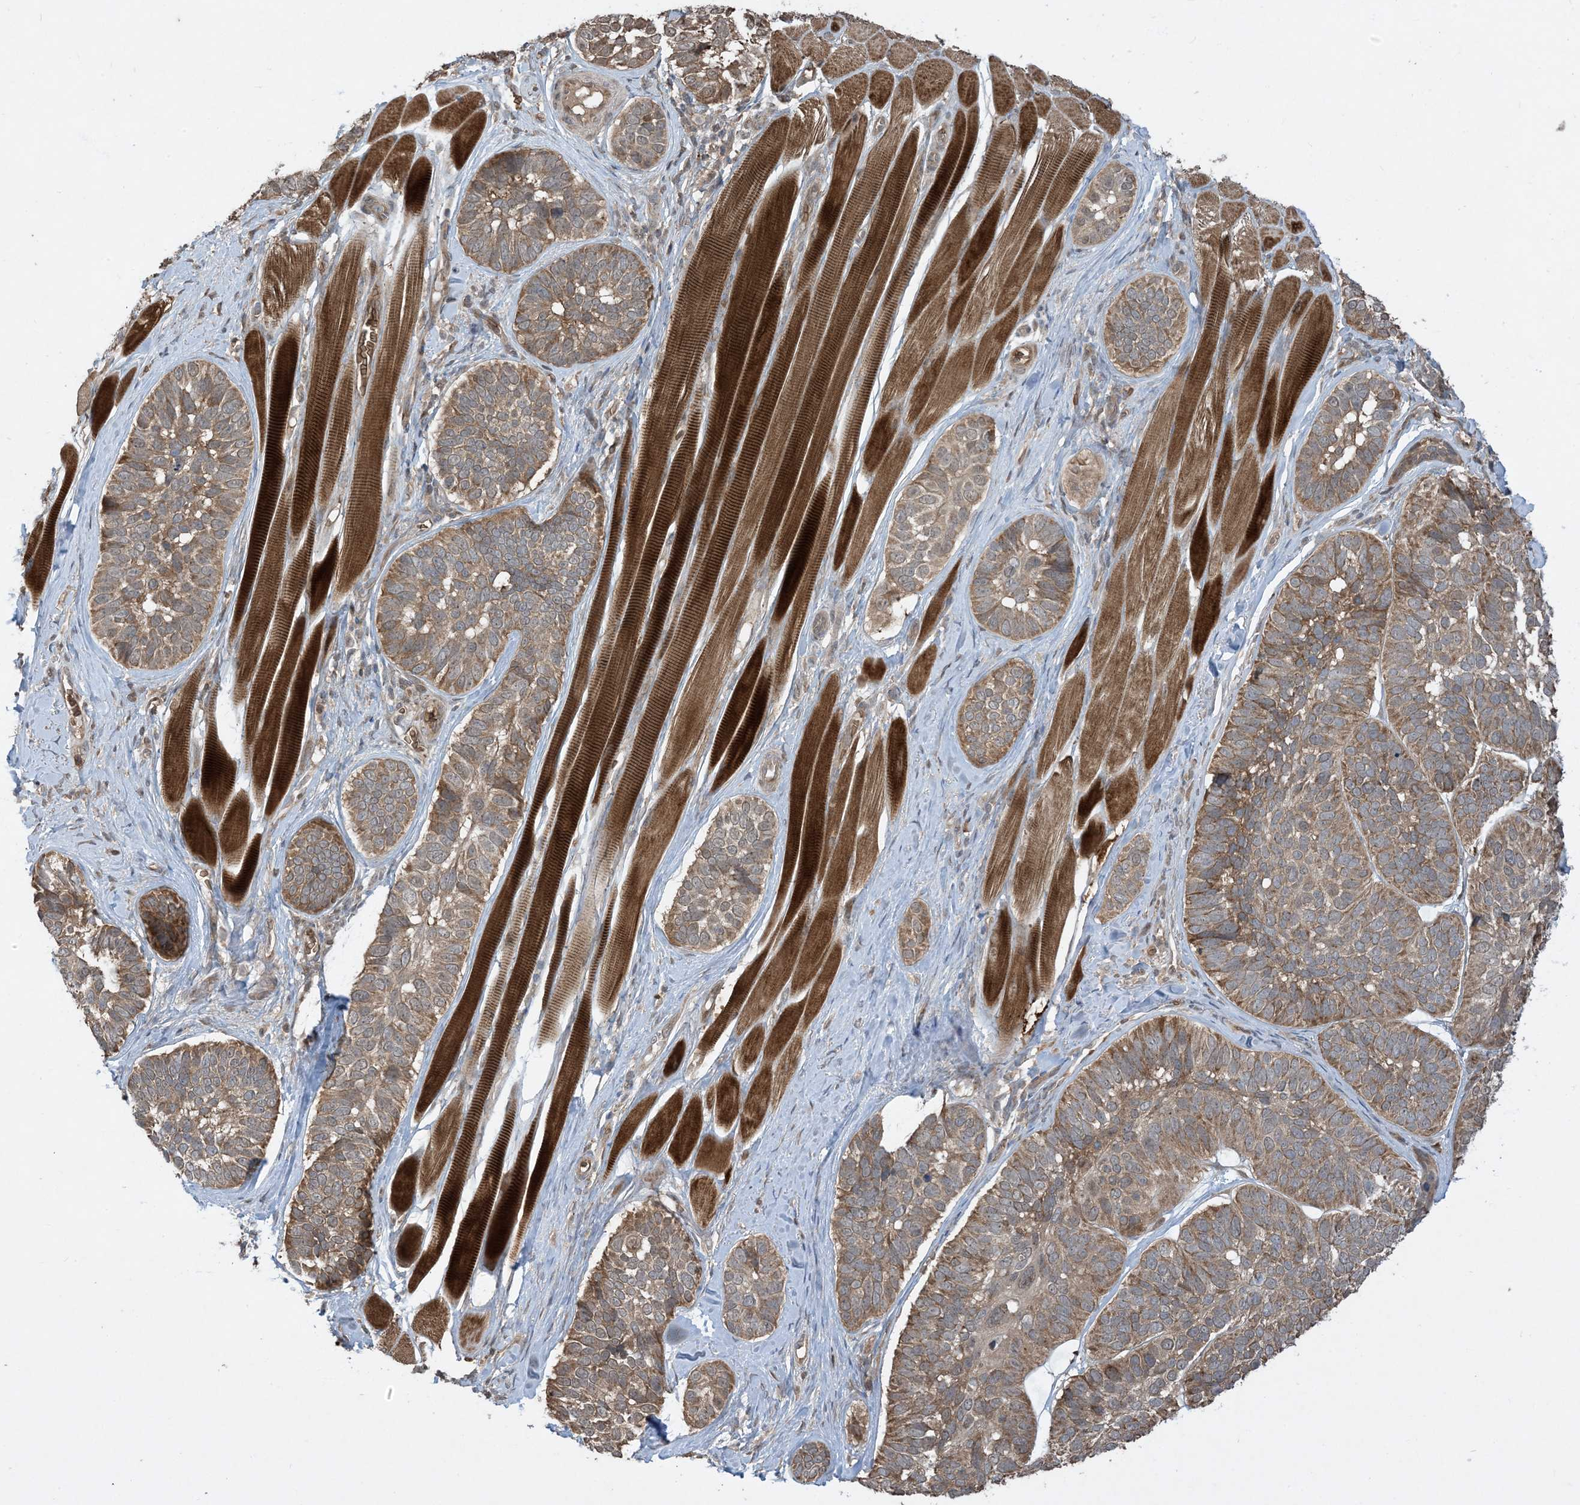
{"staining": {"intensity": "moderate", "quantity": ">75%", "location": "cytoplasmic/membranous"}, "tissue": "skin cancer", "cell_type": "Tumor cells", "image_type": "cancer", "snomed": [{"axis": "morphology", "description": "Basal cell carcinoma"}, {"axis": "topography", "description": "Skin"}], "caption": "Immunohistochemistry (IHC) histopathology image of human skin basal cell carcinoma stained for a protein (brown), which shows medium levels of moderate cytoplasmic/membranous expression in approximately >75% of tumor cells.", "gene": "PUSL1", "patient": {"sex": "male", "age": 62}}